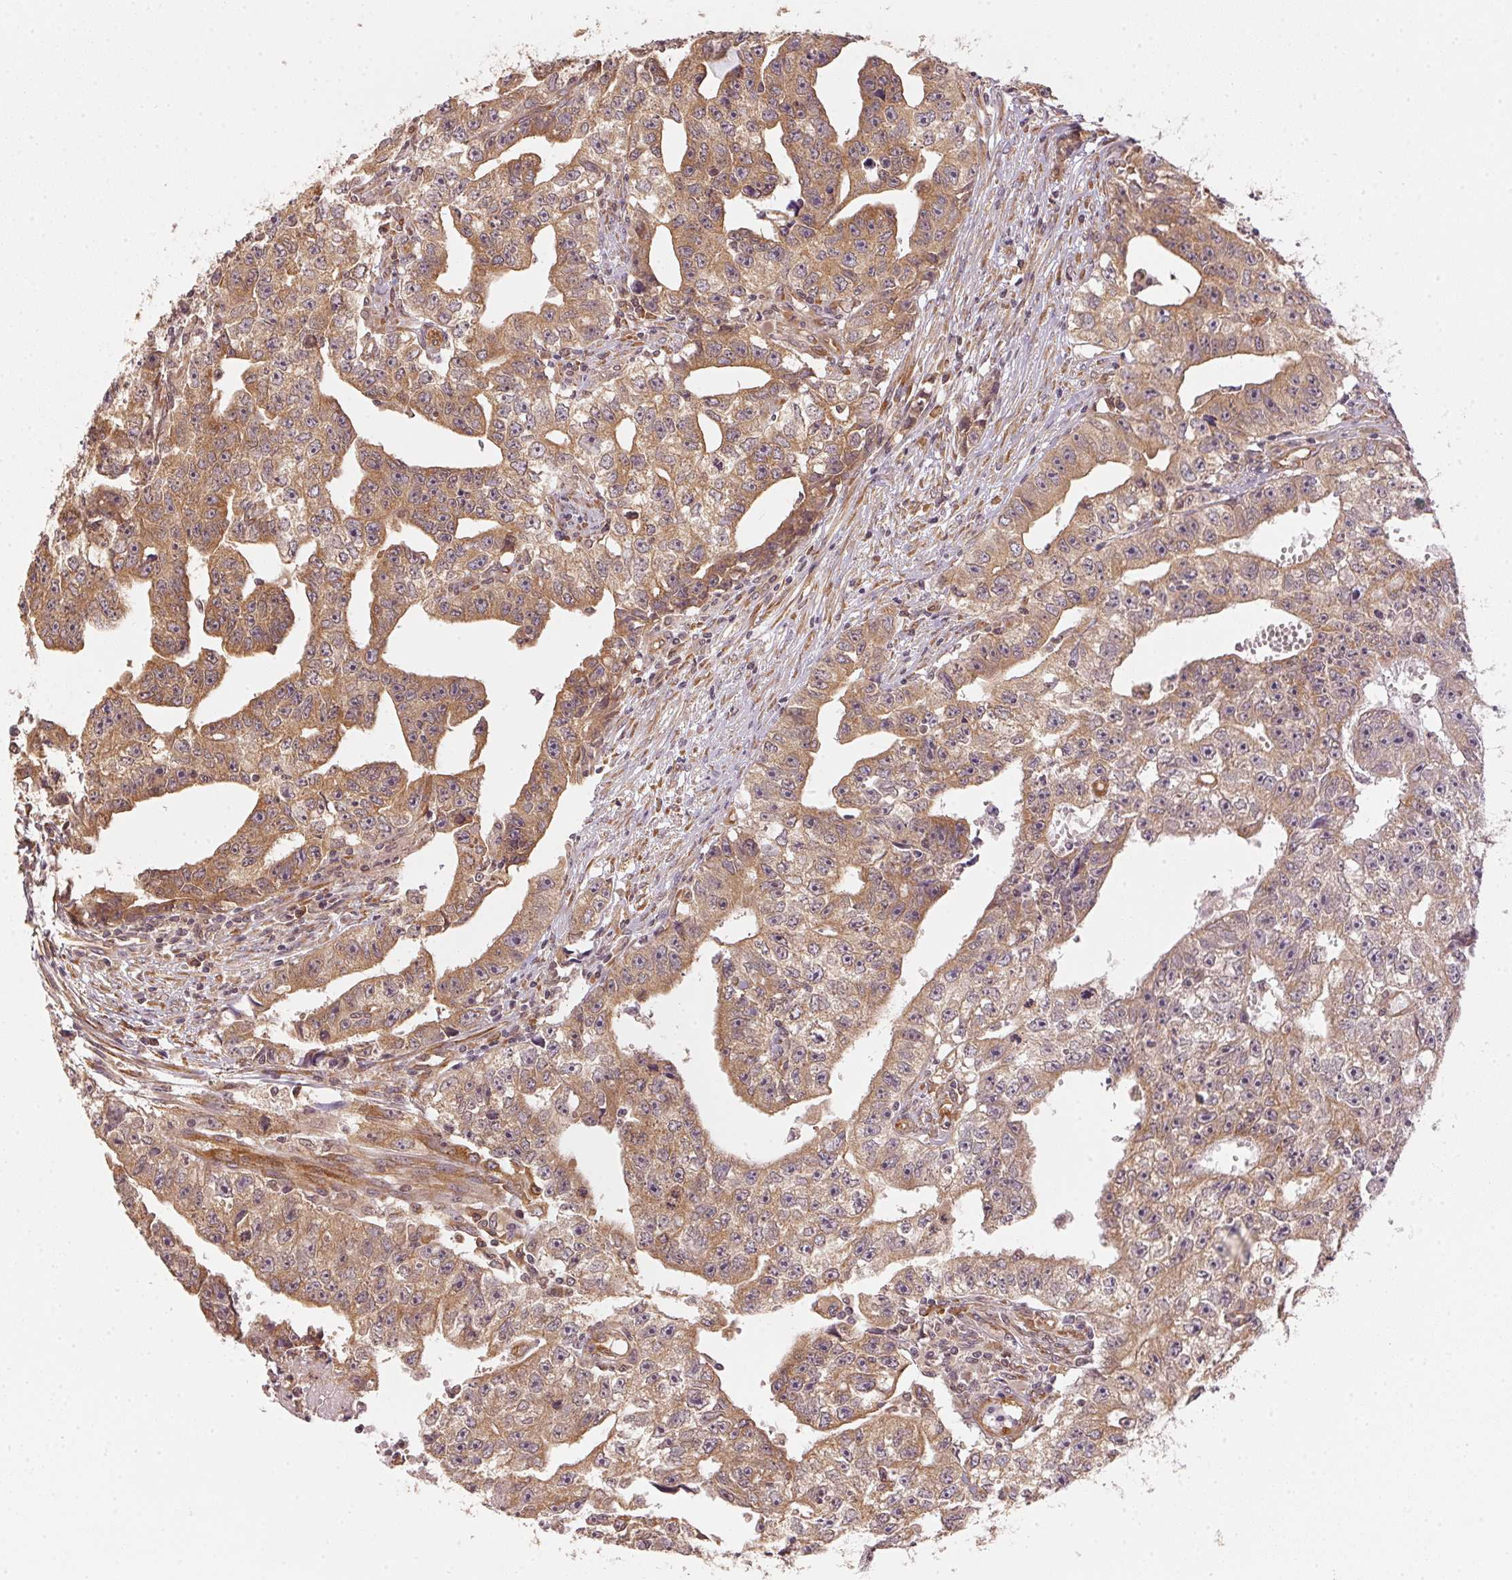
{"staining": {"intensity": "moderate", "quantity": ">75%", "location": "cytoplasmic/membranous"}, "tissue": "testis cancer", "cell_type": "Tumor cells", "image_type": "cancer", "snomed": [{"axis": "morphology", "description": "Carcinoma, Embryonal, NOS"}, {"axis": "morphology", "description": "Teratoma, malignant, NOS"}, {"axis": "topography", "description": "Testis"}], "caption": "This photomicrograph reveals testis cancer stained with immunohistochemistry (IHC) to label a protein in brown. The cytoplasmic/membranous of tumor cells show moderate positivity for the protein. Nuclei are counter-stained blue.", "gene": "STRN4", "patient": {"sex": "male", "age": 24}}